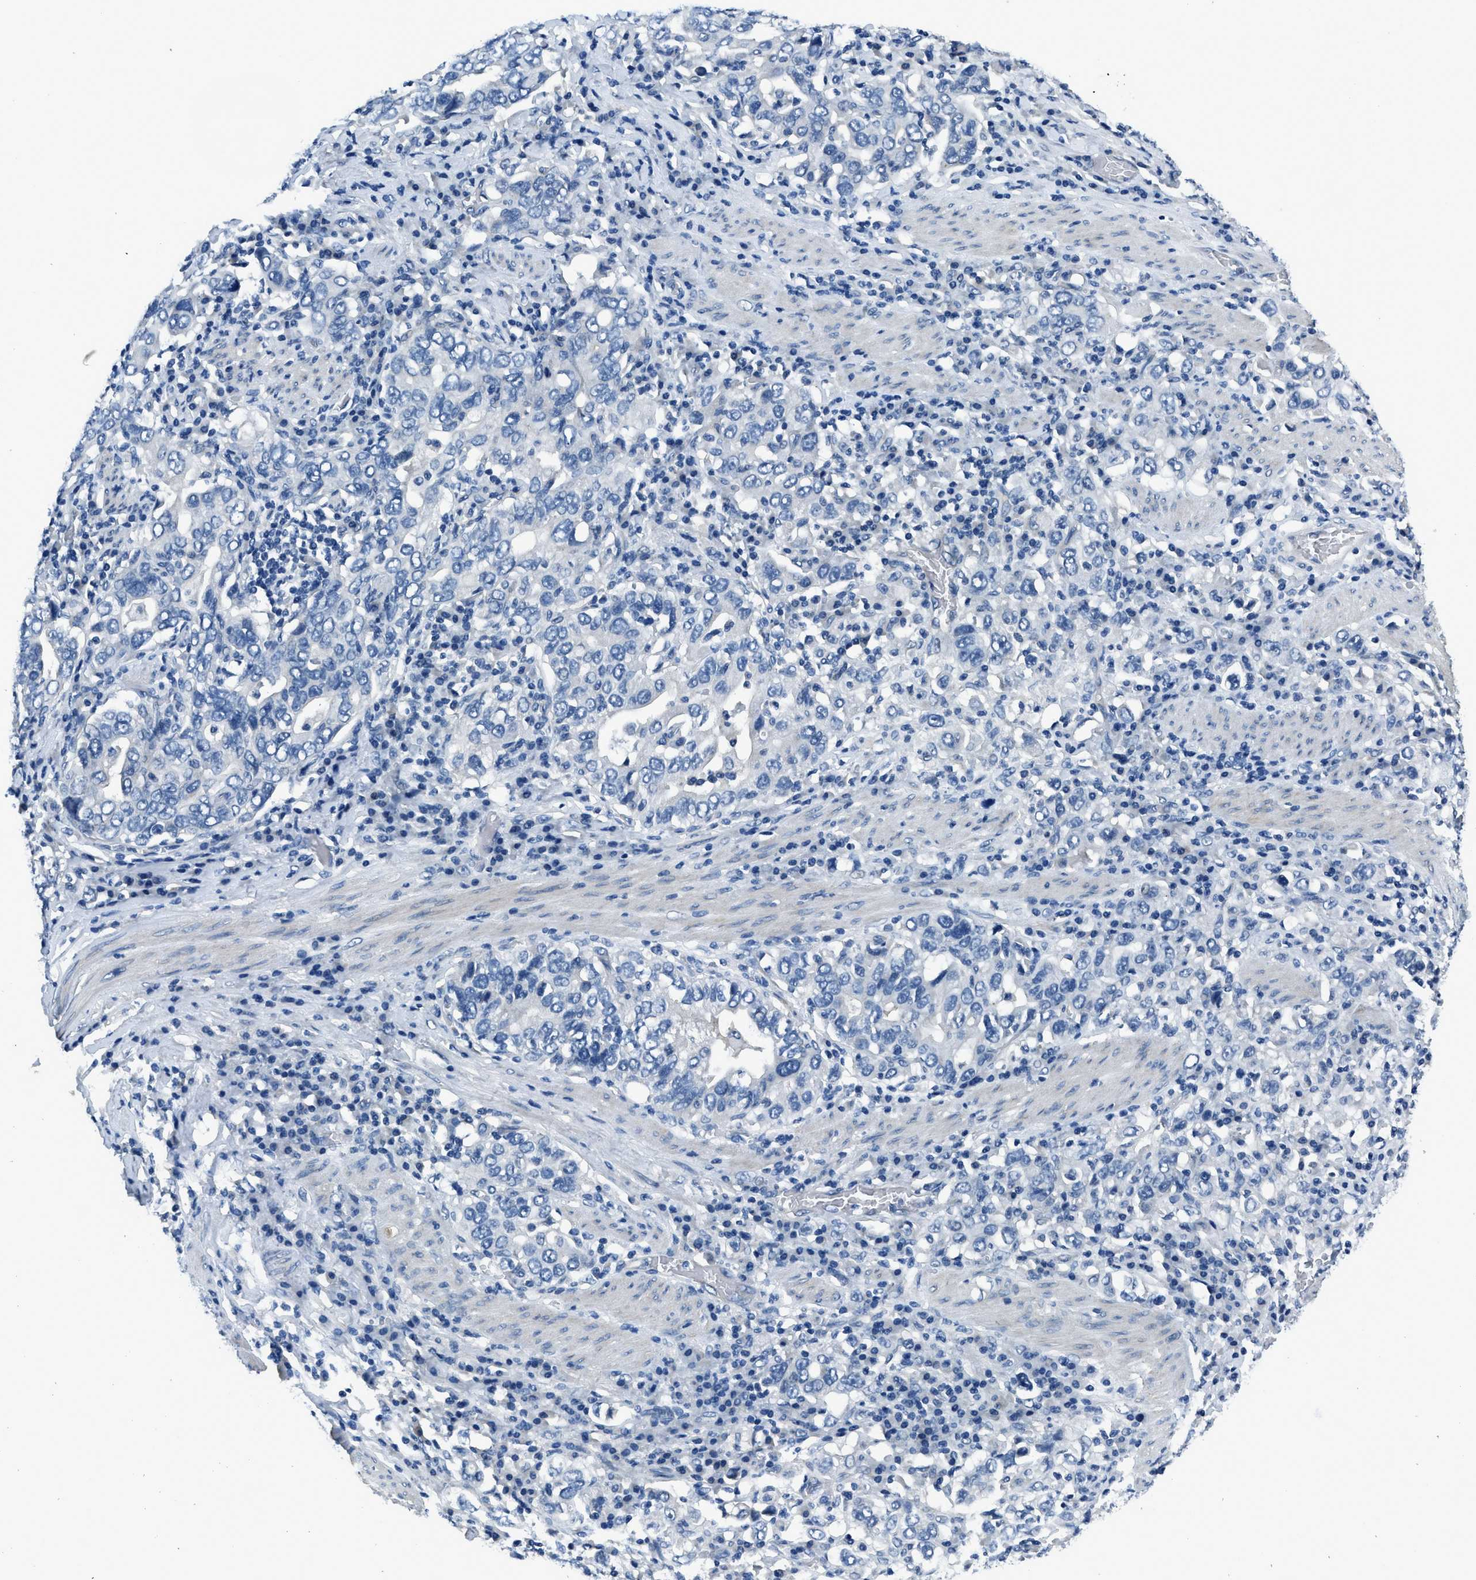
{"staining": {"intensity": "negative", "quantity": "none", "location": "none"}, "tissue": "stomach cancer", "cell_type": "Tumor cells", "image_type": "cancer", "snomed": [{"axis": "morphology", "description": "Adenocarcinoma, NOS"}, {"axis": "topography", "description": "Stomach, upper"}], "caption": "This is an IHC image of stomach cancer. There is no staining in tumor cells.", "gene": "GJA3", "patient": {"sex": "male", "age": 62}}